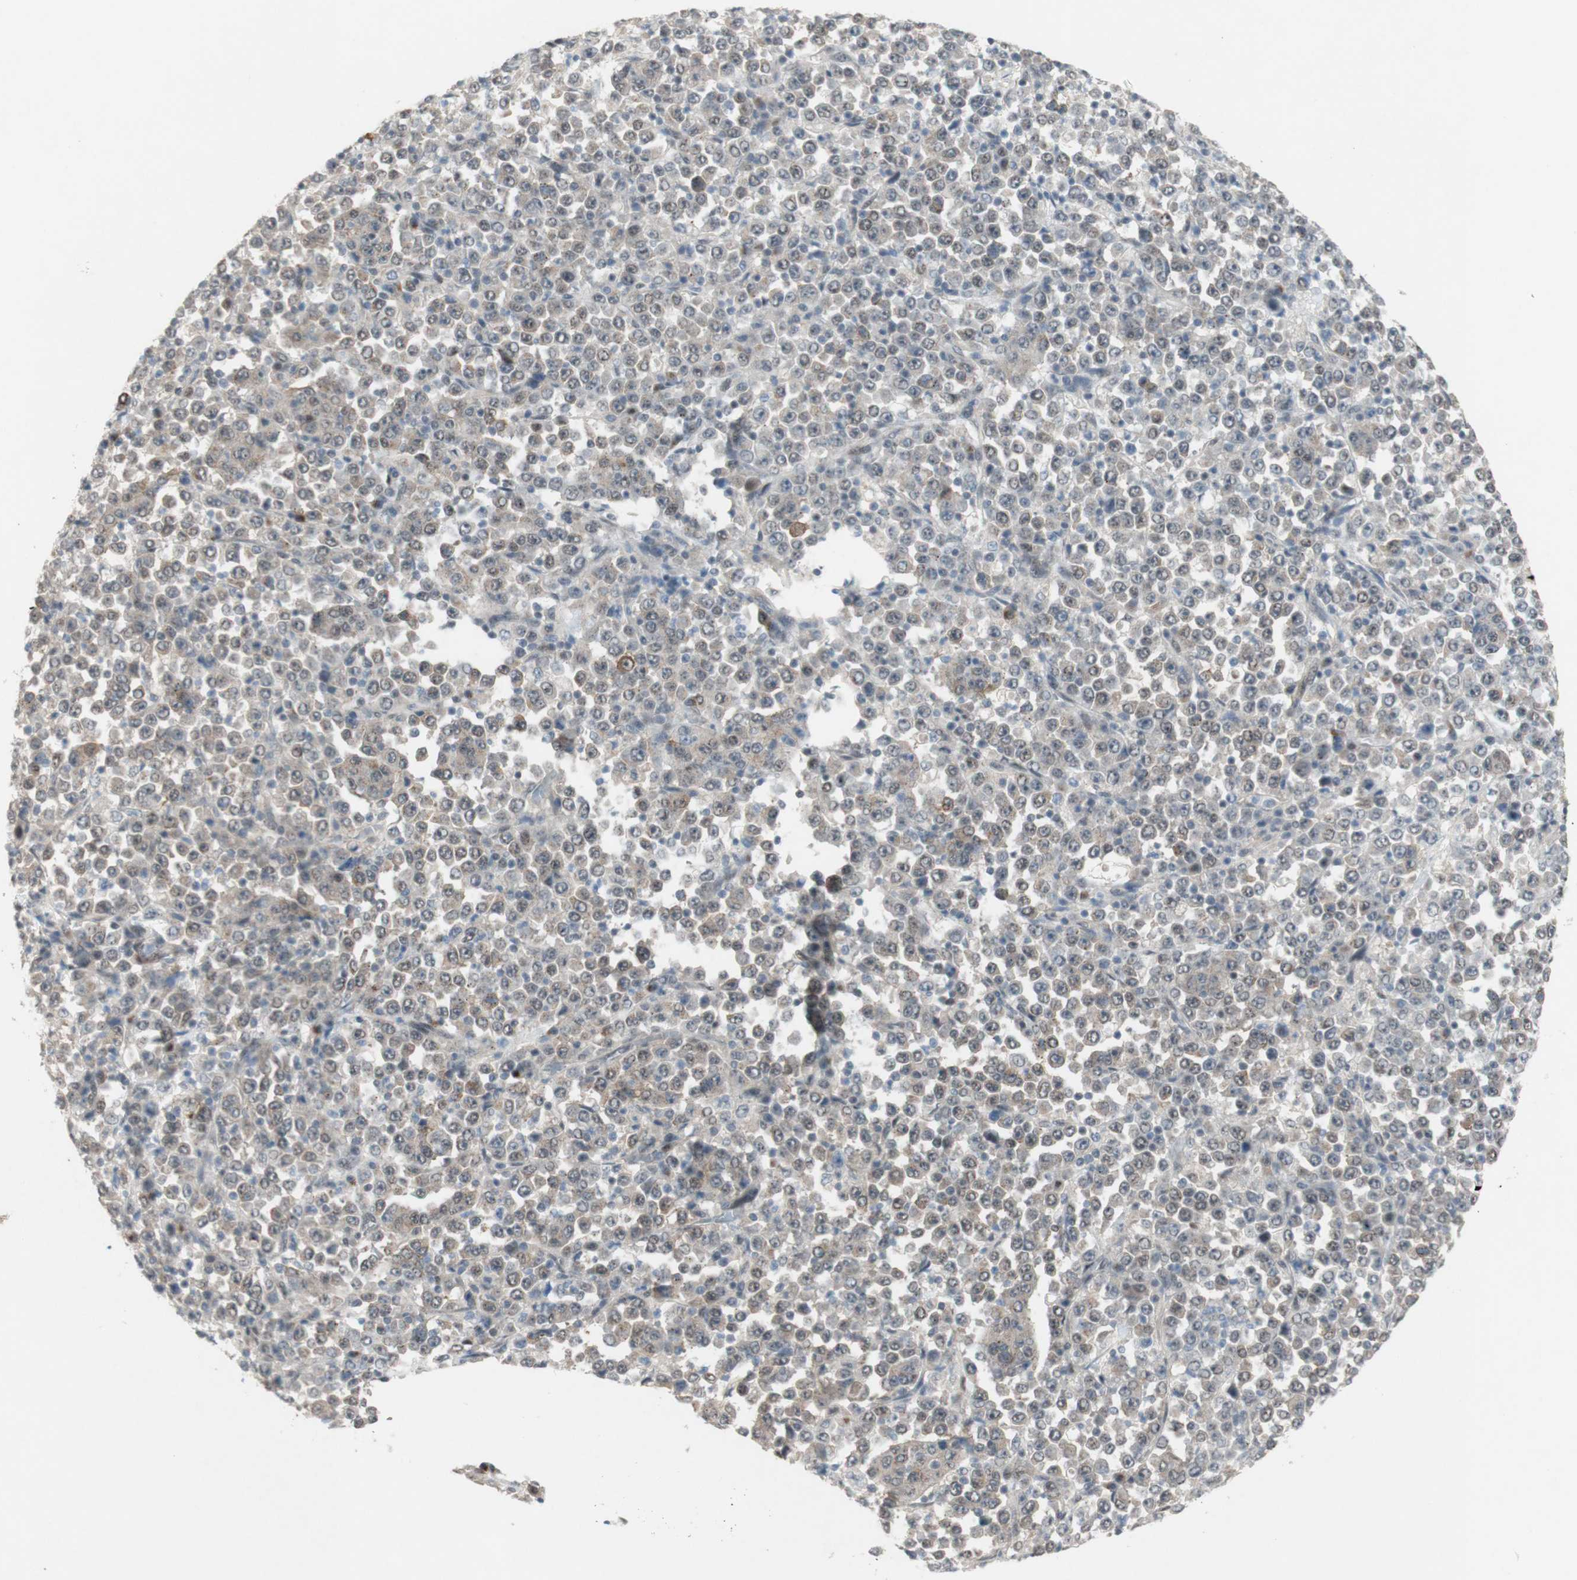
{"staining": {"intensity": "weak", "quantity": ">75%", "location": "cytoplasmic/membranous"}, "tissue": "stomach cancer", "cell_type": "Tumor cells", "image_type": "cancer", "snomed": [{"axis": "morphology", "description": "Normal tissue, NOS"}, {"axis": "morphology", "description": "Adenocarcinoma, NOS"}, {"axis": "topography", "description": "Stomach, upper"}, {"axis": "topography", "description": "Stomach"}], "caption": "Brown immunohistochemical staining in human stomach cancer exhibits weak cytoplasmic/membranous expression in approximately >75% of tumor cells.", "gene": "CYLD", "patient": {"sex": "male", "age": 59}}